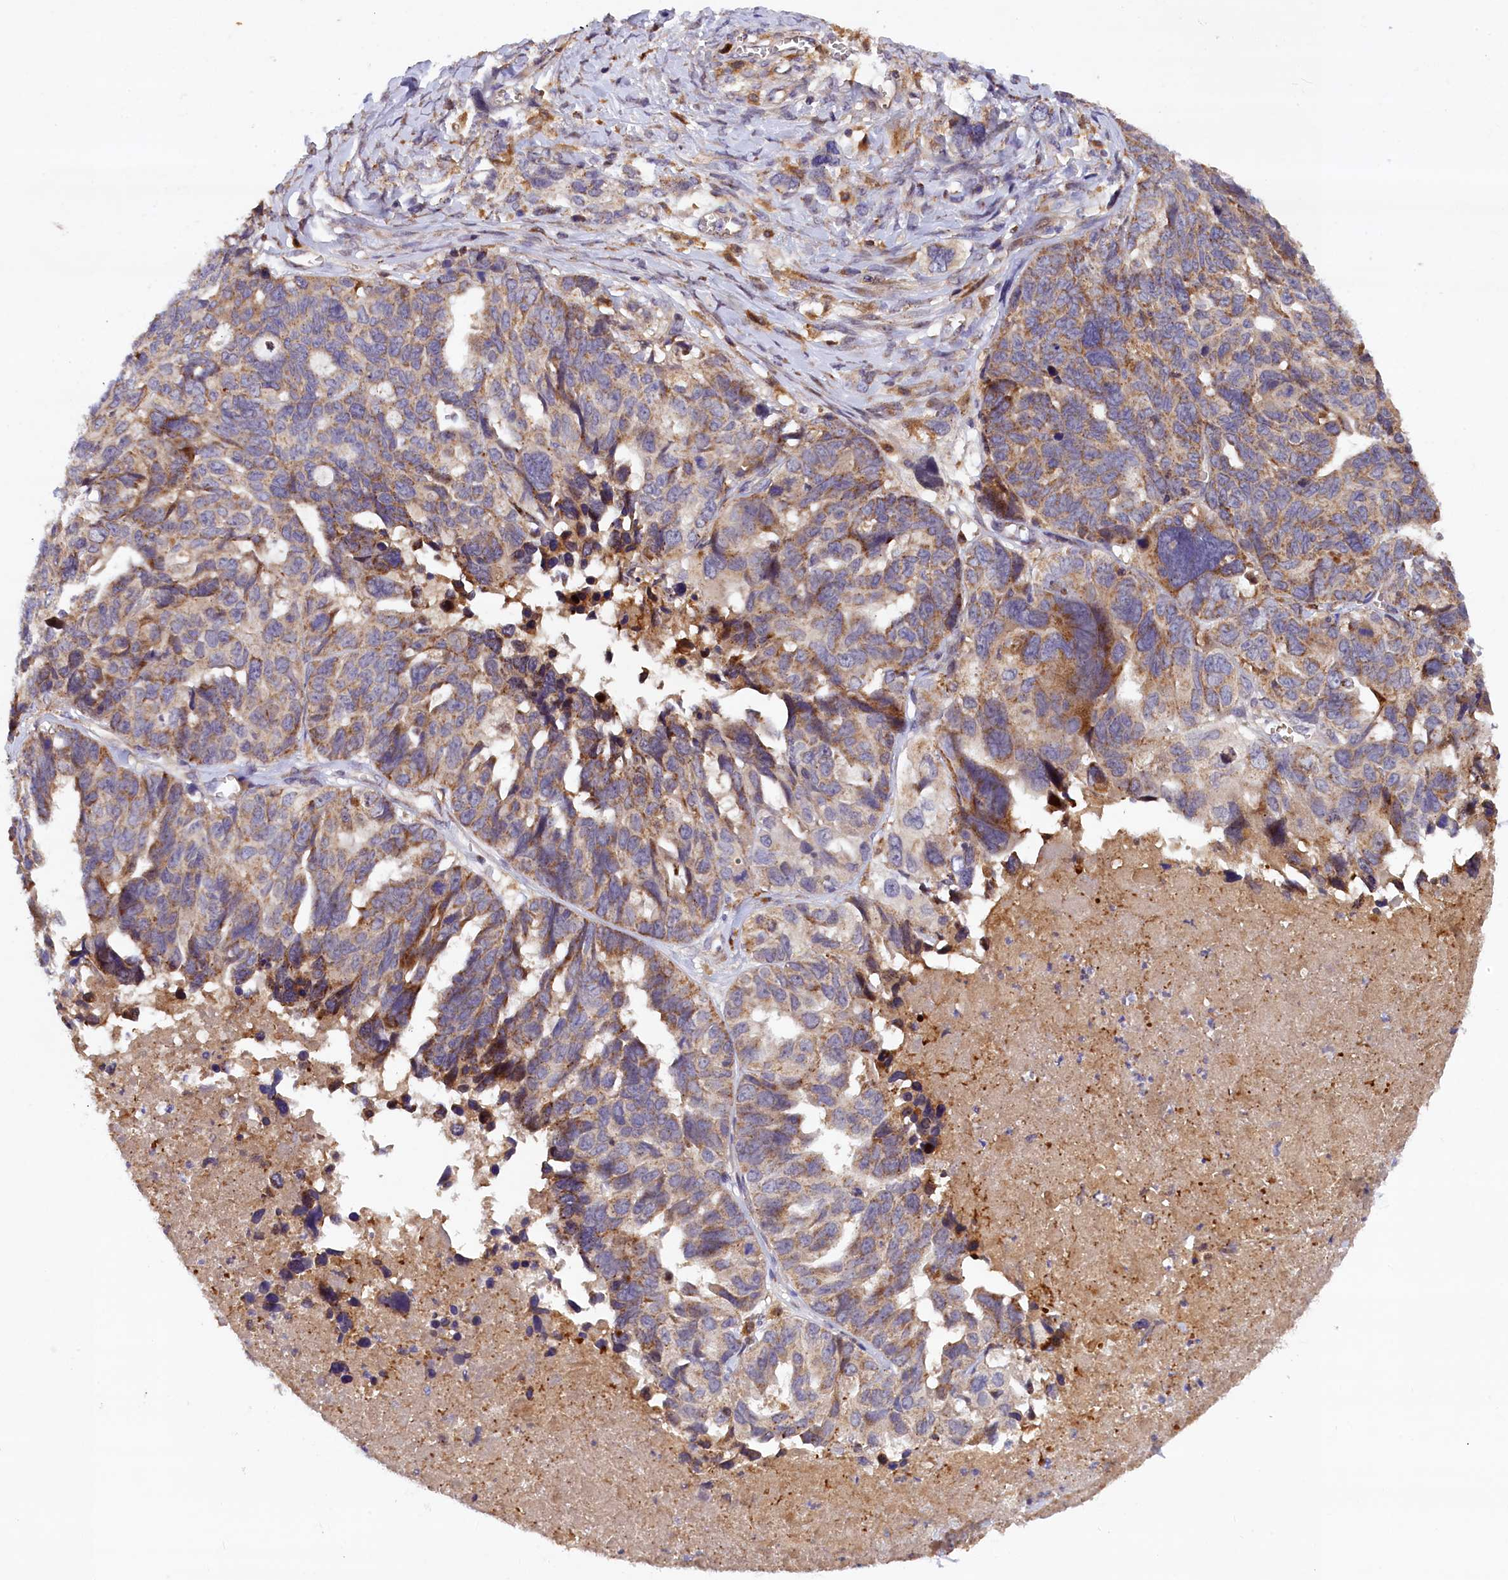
{"staining": {"intensity": "moderate", "quantity": ">75%", "location": "cytoplasmic/membranous"}, "tissue": "ovarian cancer", "cell_type": "Tumor cells", "image_type": "cancer", "snomed": [{"axis": "morphology", "description": "Cystadenocarcinoma, serous, NOS"}, {"axis": "topography", "description": "Ovary"}], "caption": "Serous cystadenocarcinoma (ovarian) stained with a protein marker reveals moderate staining in tumor cells.", "gene": "NAIP", "patient": {"sex": "female", "age": 79}}